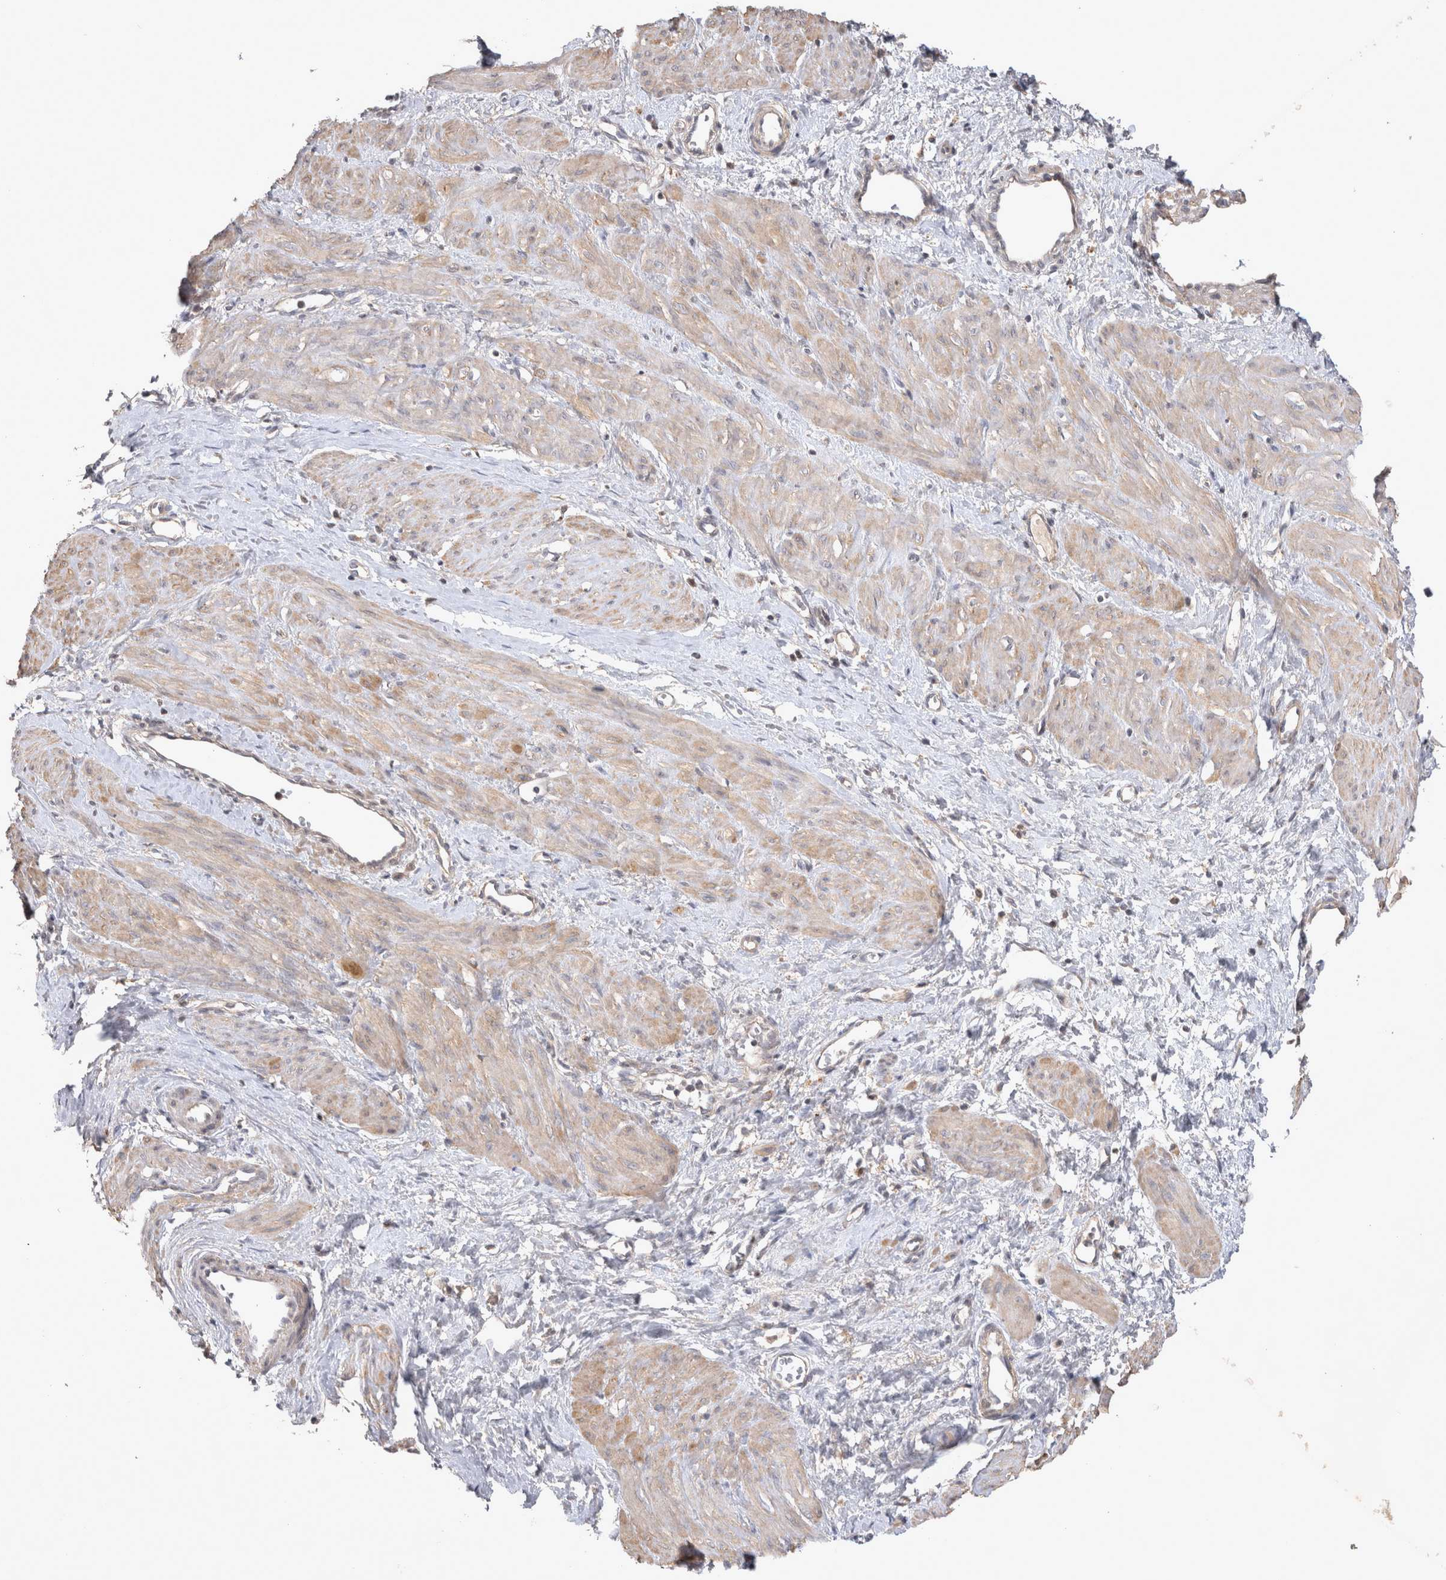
{"staining": {"intensity": "weak", "quantity": ">75%", "location": "cytoplasmic/membranous"}, "tissue": "smooth muscle", "cell_type": "Smooth muscle cells", "image_type": "normal", "snomed": [{"axis": "morphology", "description": "Normal tissue, NOS"}, {"axis": "topography", "description": "Endometrium"}], "caption": "Smooth muscle stained for a protein shows weak cytoplasmic/membranous positivity in smooth muscle cells. Nuclei are stained in blue.", "gene": "SRD5A3", "patient": {"sex": "female", "age": 33}}